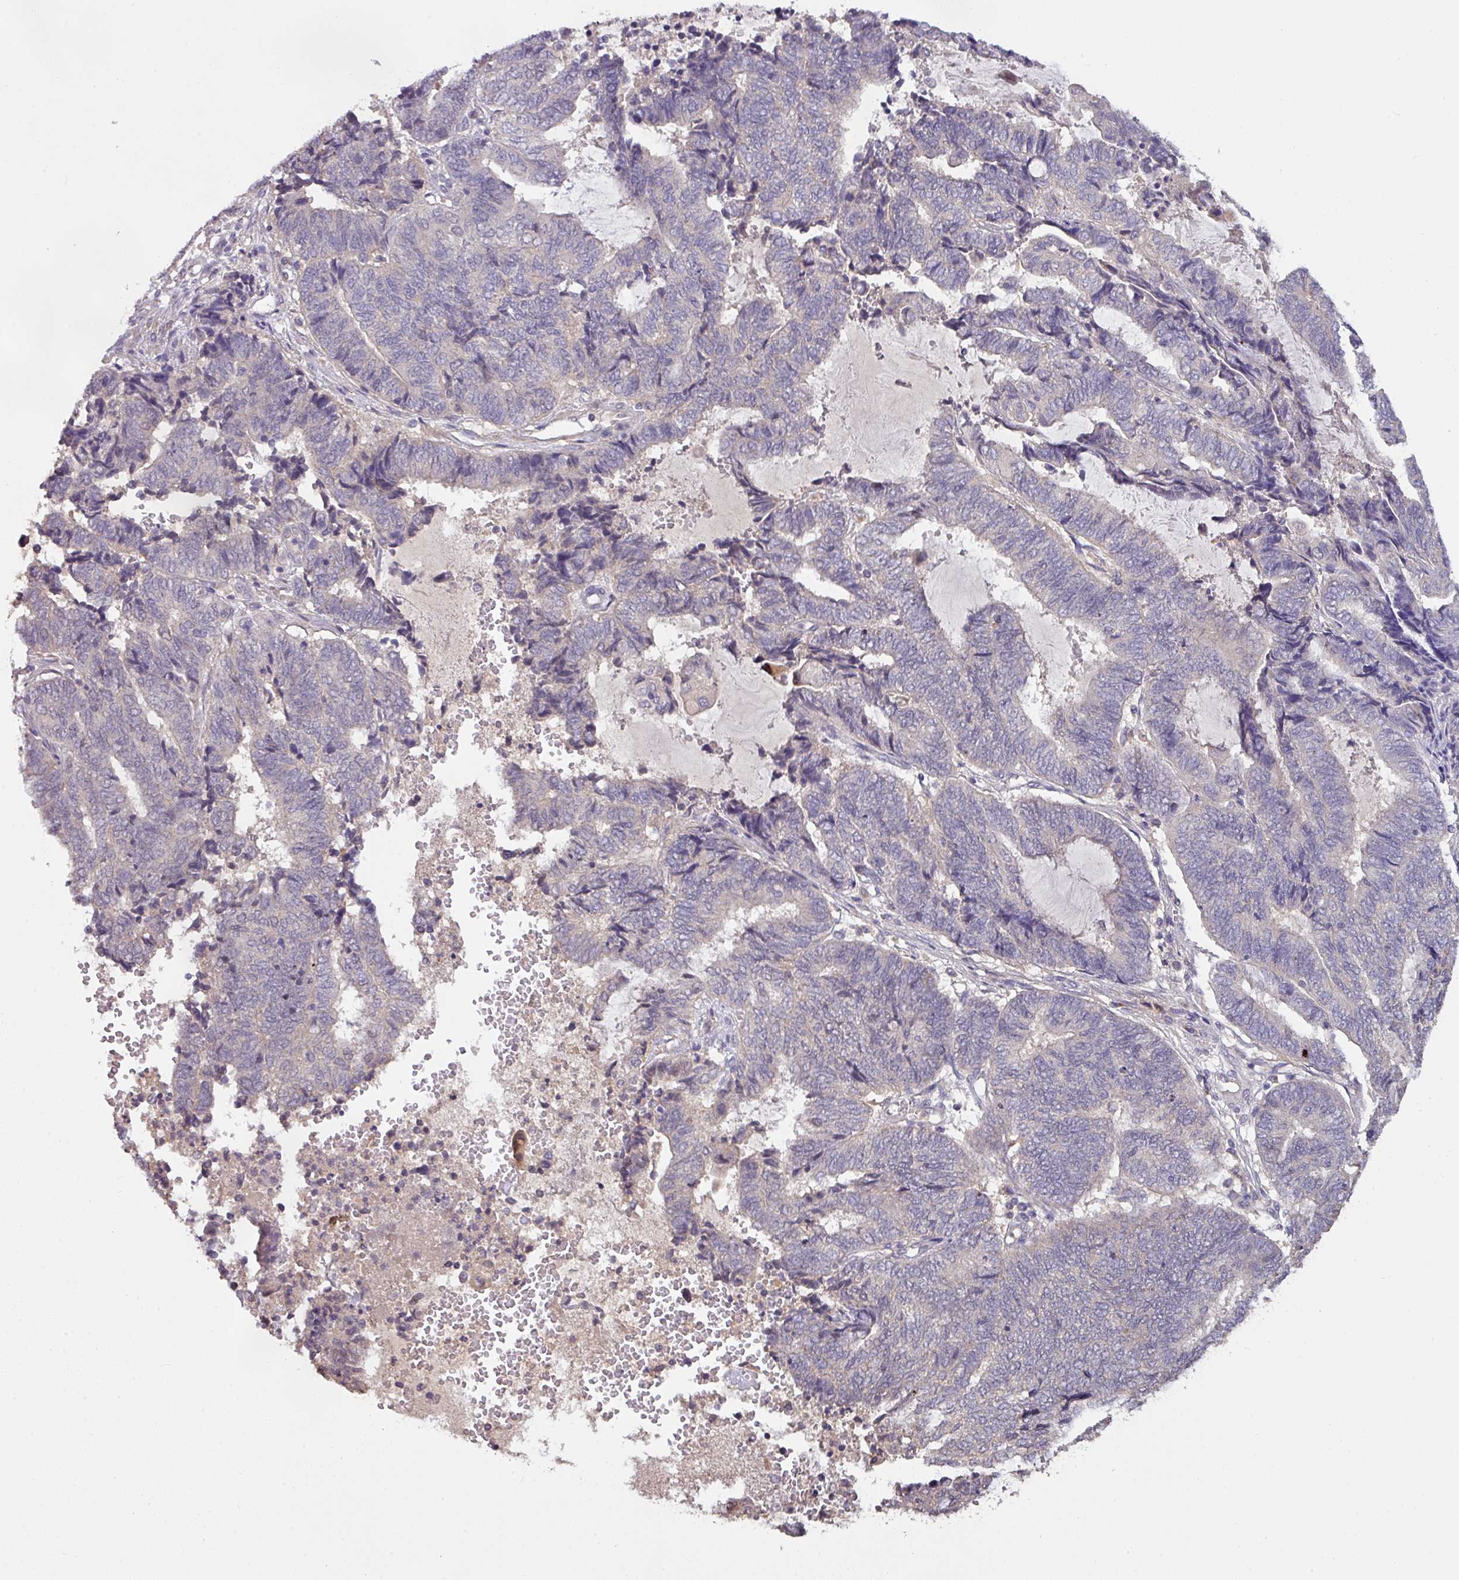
{"staining": {"intensity": "negative", "quantity": "none", "location": "none"}, "tissue": "endometrial cancer", "cell_type": "Tumor cells", "image_type": "cancer", "snomed": [{"axis": "morphology", "description": "Adenocarcinoma, NOS"}, {"axis": "topography", "description": "Uterus"}, {"axis": "topography", "description": "Endometrium"}], "caption": "DAB (3,3'-diaminobenzidine) immunohistochemical staining of human endometrial adenocarcinoma shows no significant positivity in tumor cells.", "gene": "AEBP2", "patient": {"sex": "female", "age": 70}}